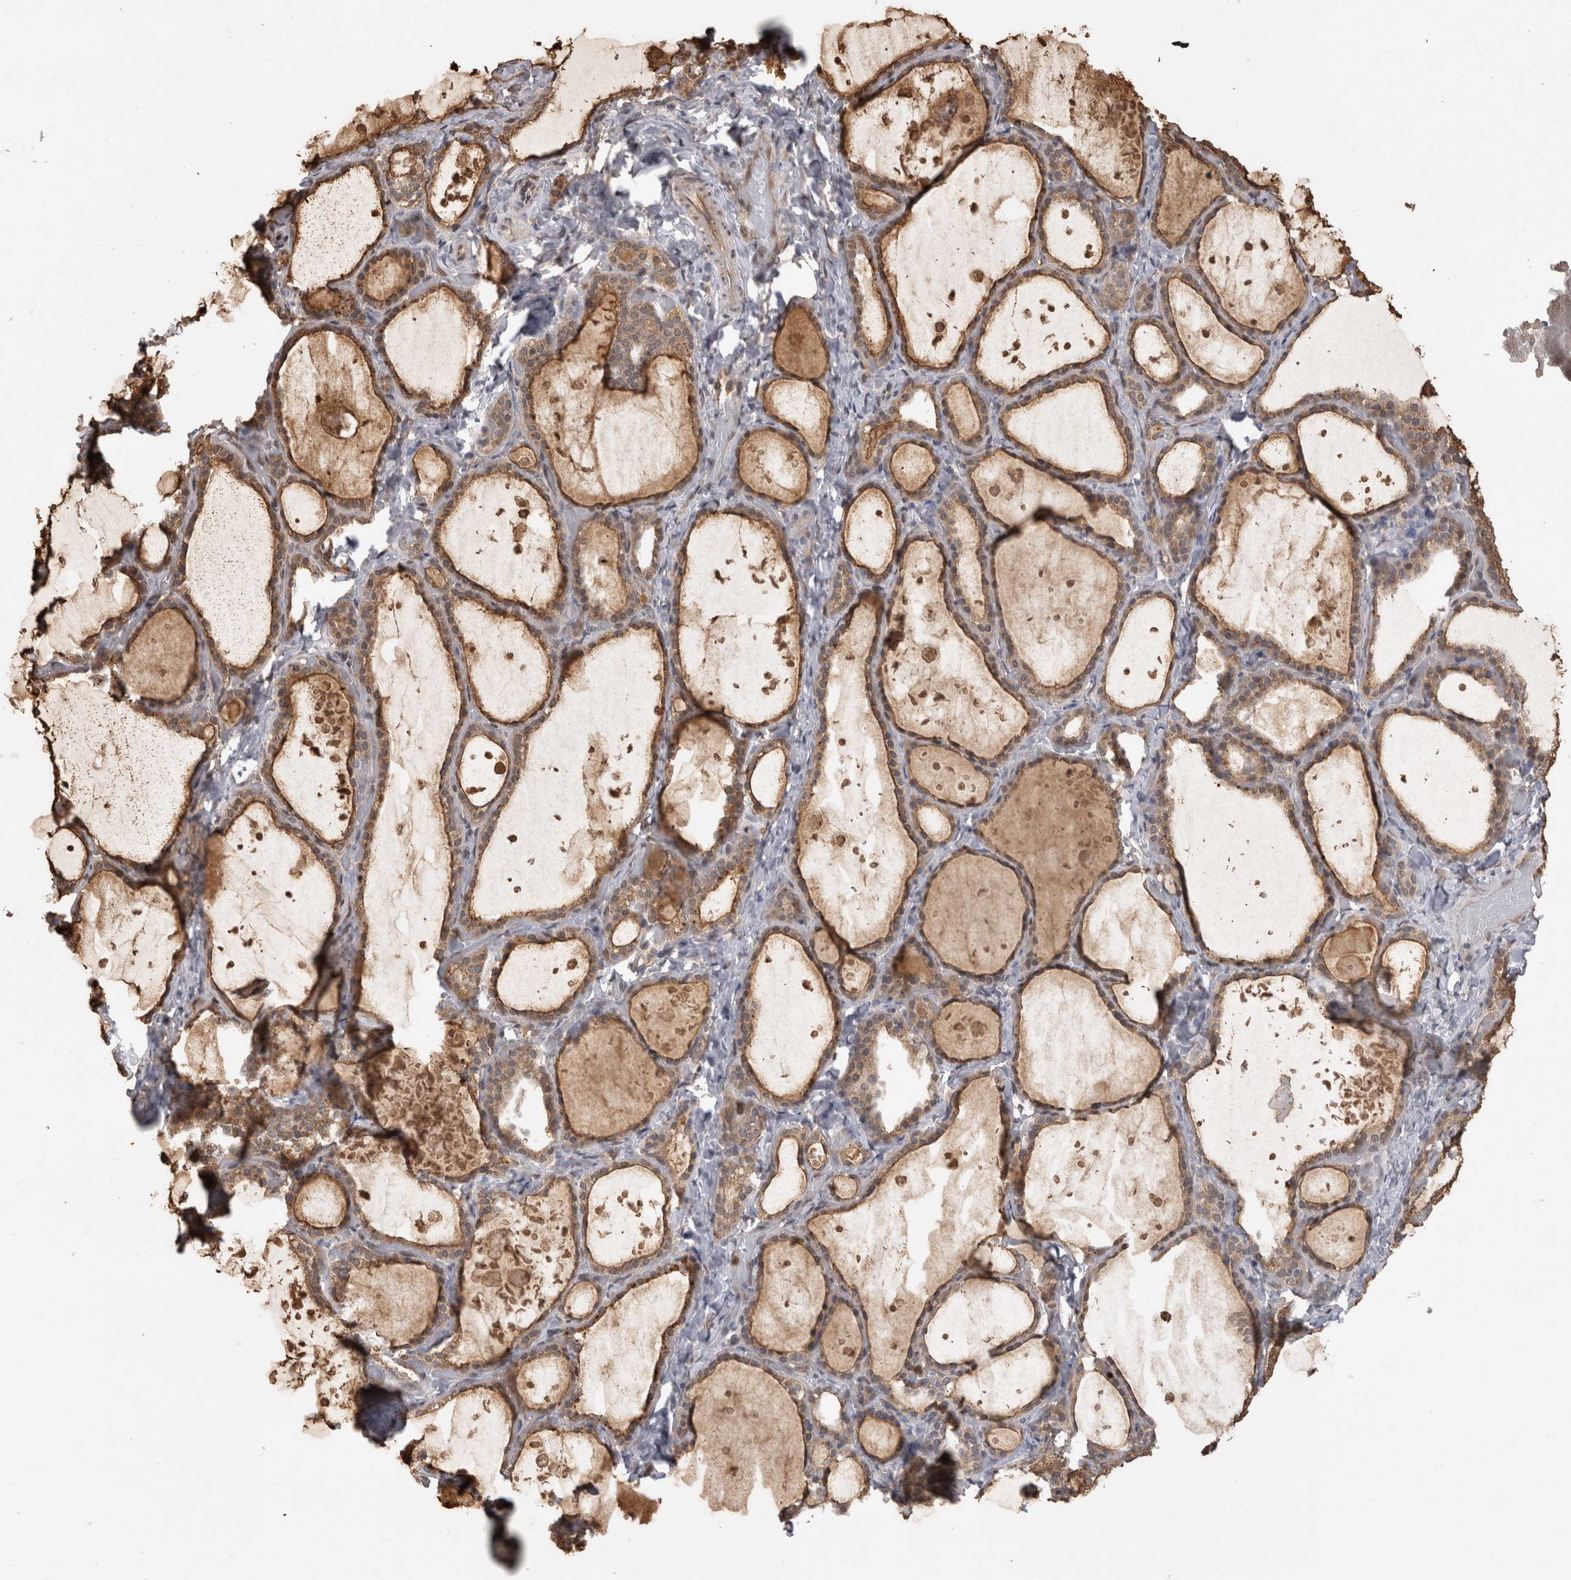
{"staining": {"intensity": "weak", "quantity": ">75%", "location": "cytoplasmic/membranous"}, "tissue": "thyroid gland", "cell_type": "Glandular cells", "image_type": "normal", "snomed": [{"axis": "morphology", "description": "Normal tissue, NOS"}, {"axis": "topography", "description": "Thyroid gland"}], "caption": "DAB (3,3'-diaminobenzidine) immunohistochemical staining of normal human thyroid gland displays weak cytoplasmic/membranous protein staining in approximately >75% of glandular cells.", "gene": "PAK4", "patient": {"sex": "female", "age": 44}}